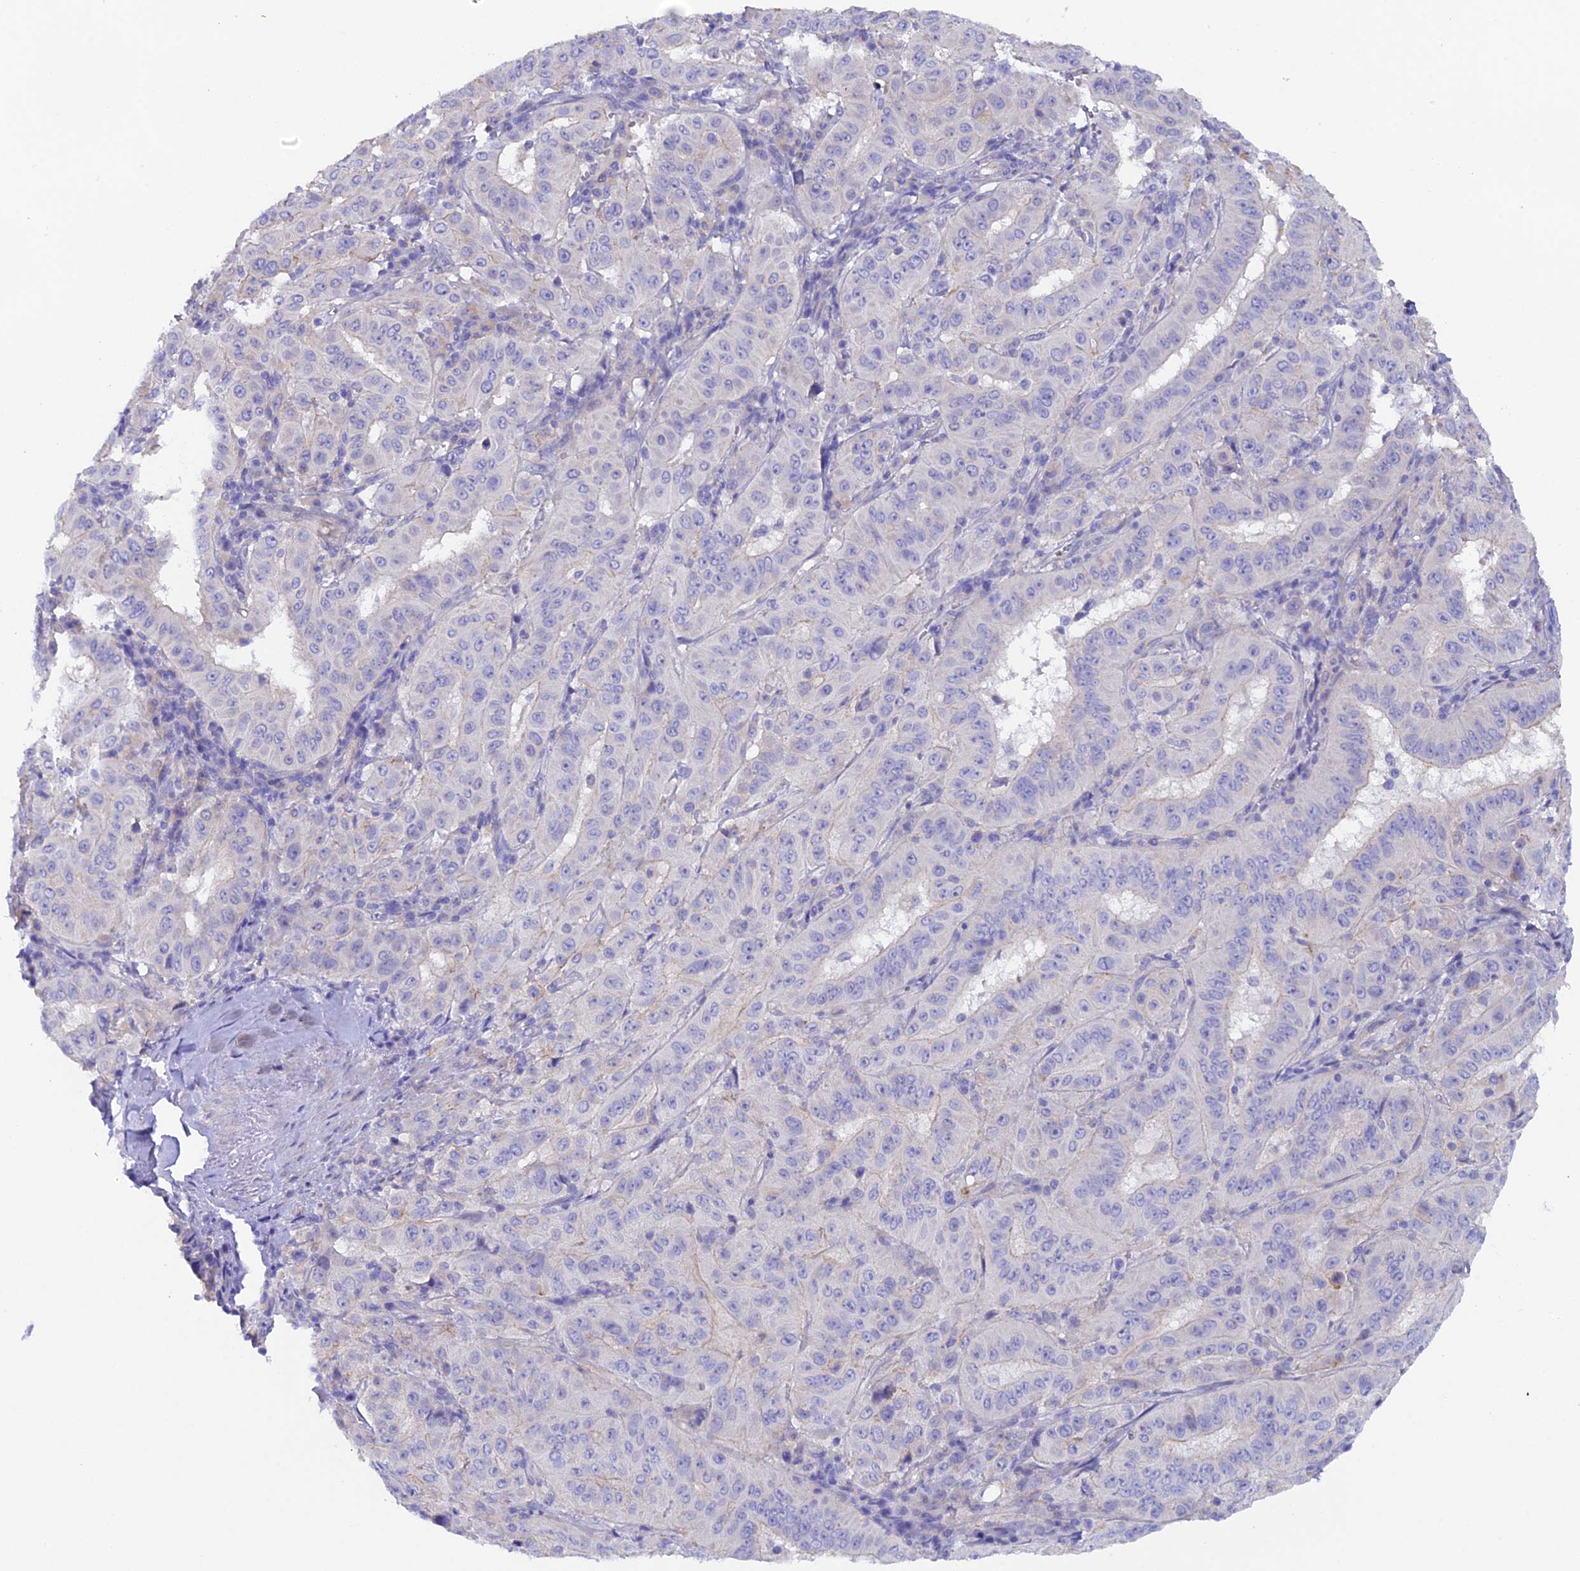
{"staining": {"intensity": "negative", "quantity": "none", "location": "none"}, "tissue": "pancreatic cancer", "cell_type": "Tumor cells", "image_type": "cancer", "snomed": [{"axis": "morphology", "description": "Adenocarcinoma, NOS"}, {"axis": "topography", "description": "Pancreas"}], "caption": "A micrograph of human pancreatic adenocarcinoma is negative for staining in tumor cells.", "gene": "FZR1", "patient": {"sex": "male", "age": 63}}